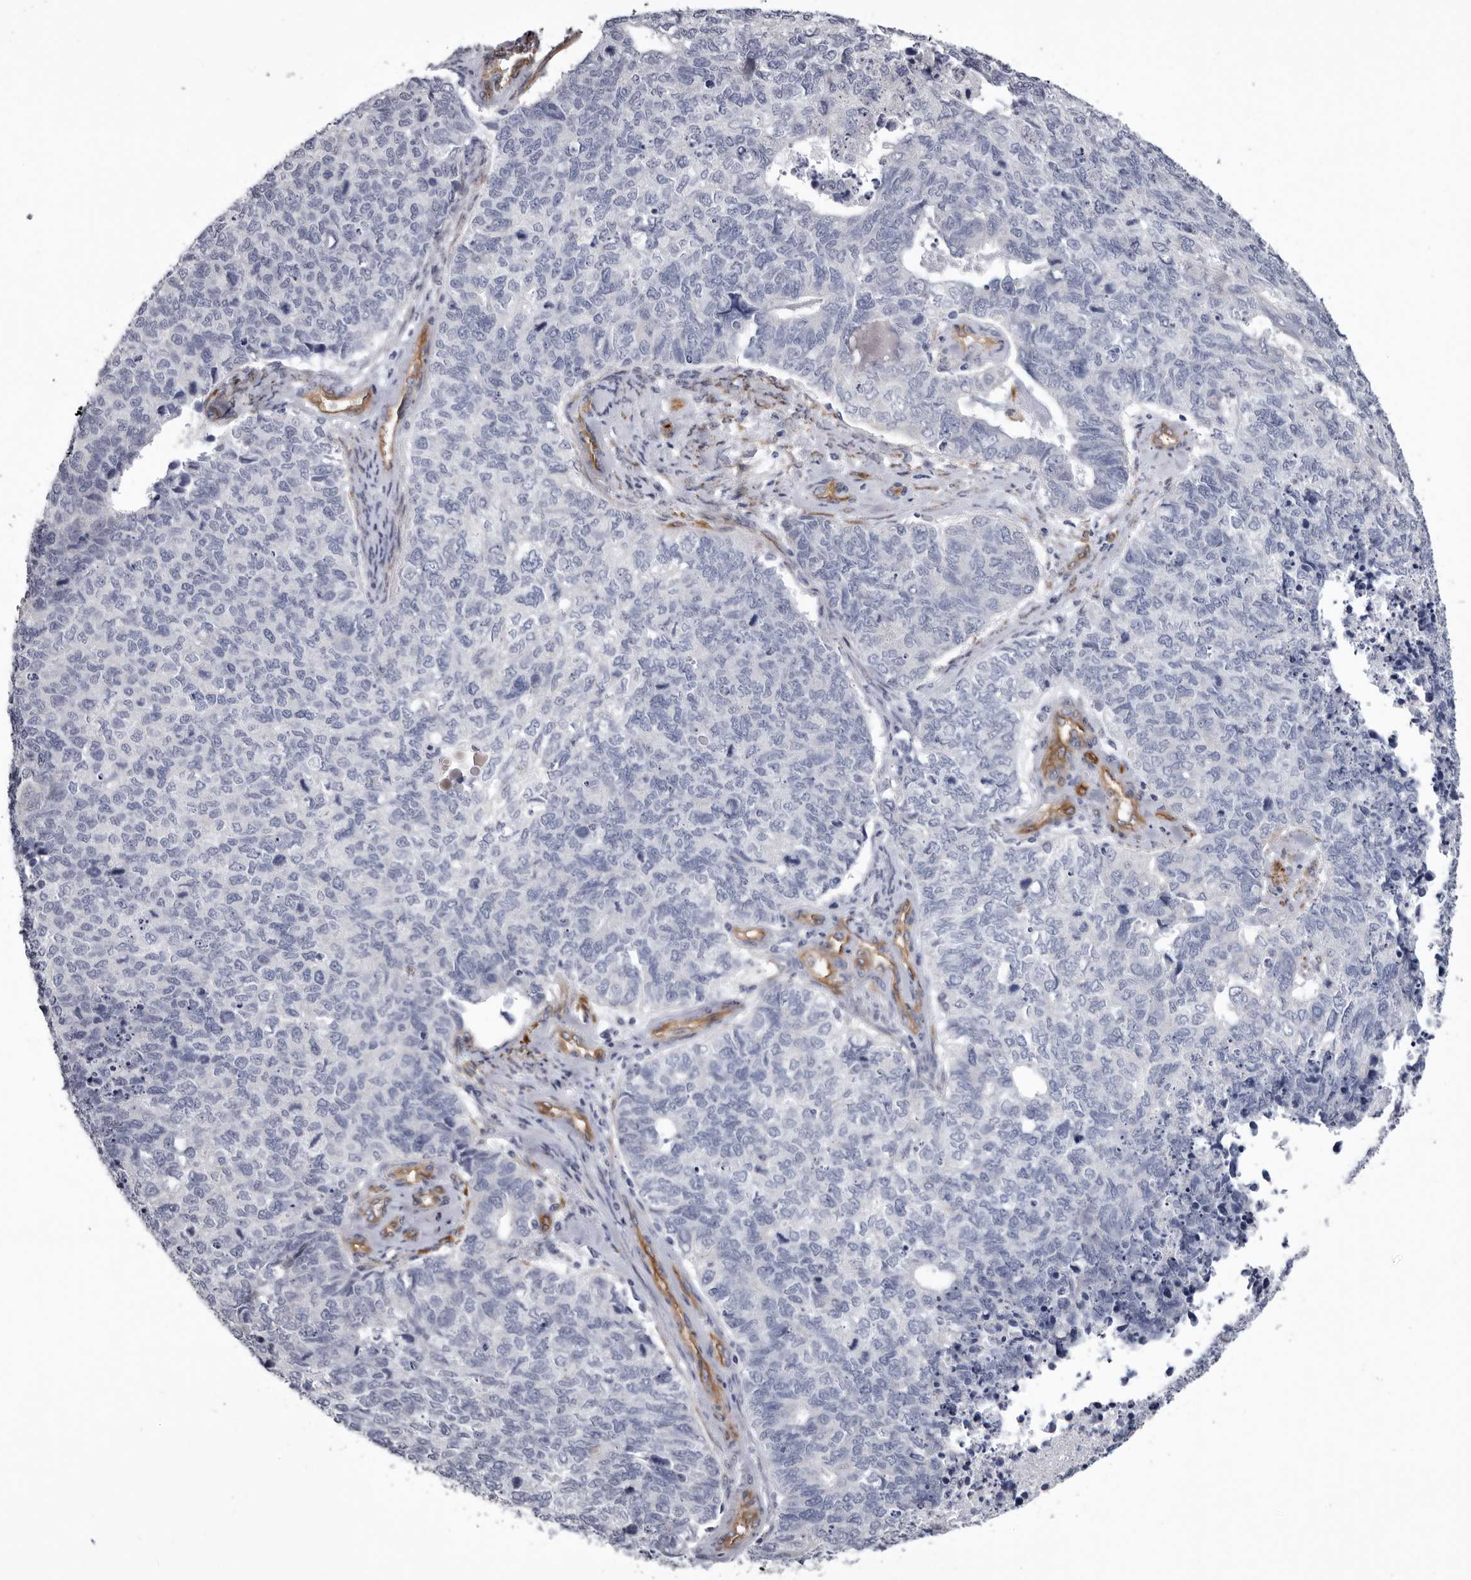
{"staining": {"intensity": "negative", "quantity": "none", "location": "none"}, "tissue": "cervical cancer", "cell_type": "Tumor cells", "image_type": "cancer", "snomed": [{"axis": "morphology", "description": "Squamous cell carcinoma, NOS"}, {"axis": "topography", "description": "Cervix"}], "caption": "Histopathology image shows no protein staining in tumor cells of cervical cancer tissue.", "gene": "ADGRL4", "patient": {"sex": "female", "age": 63}}